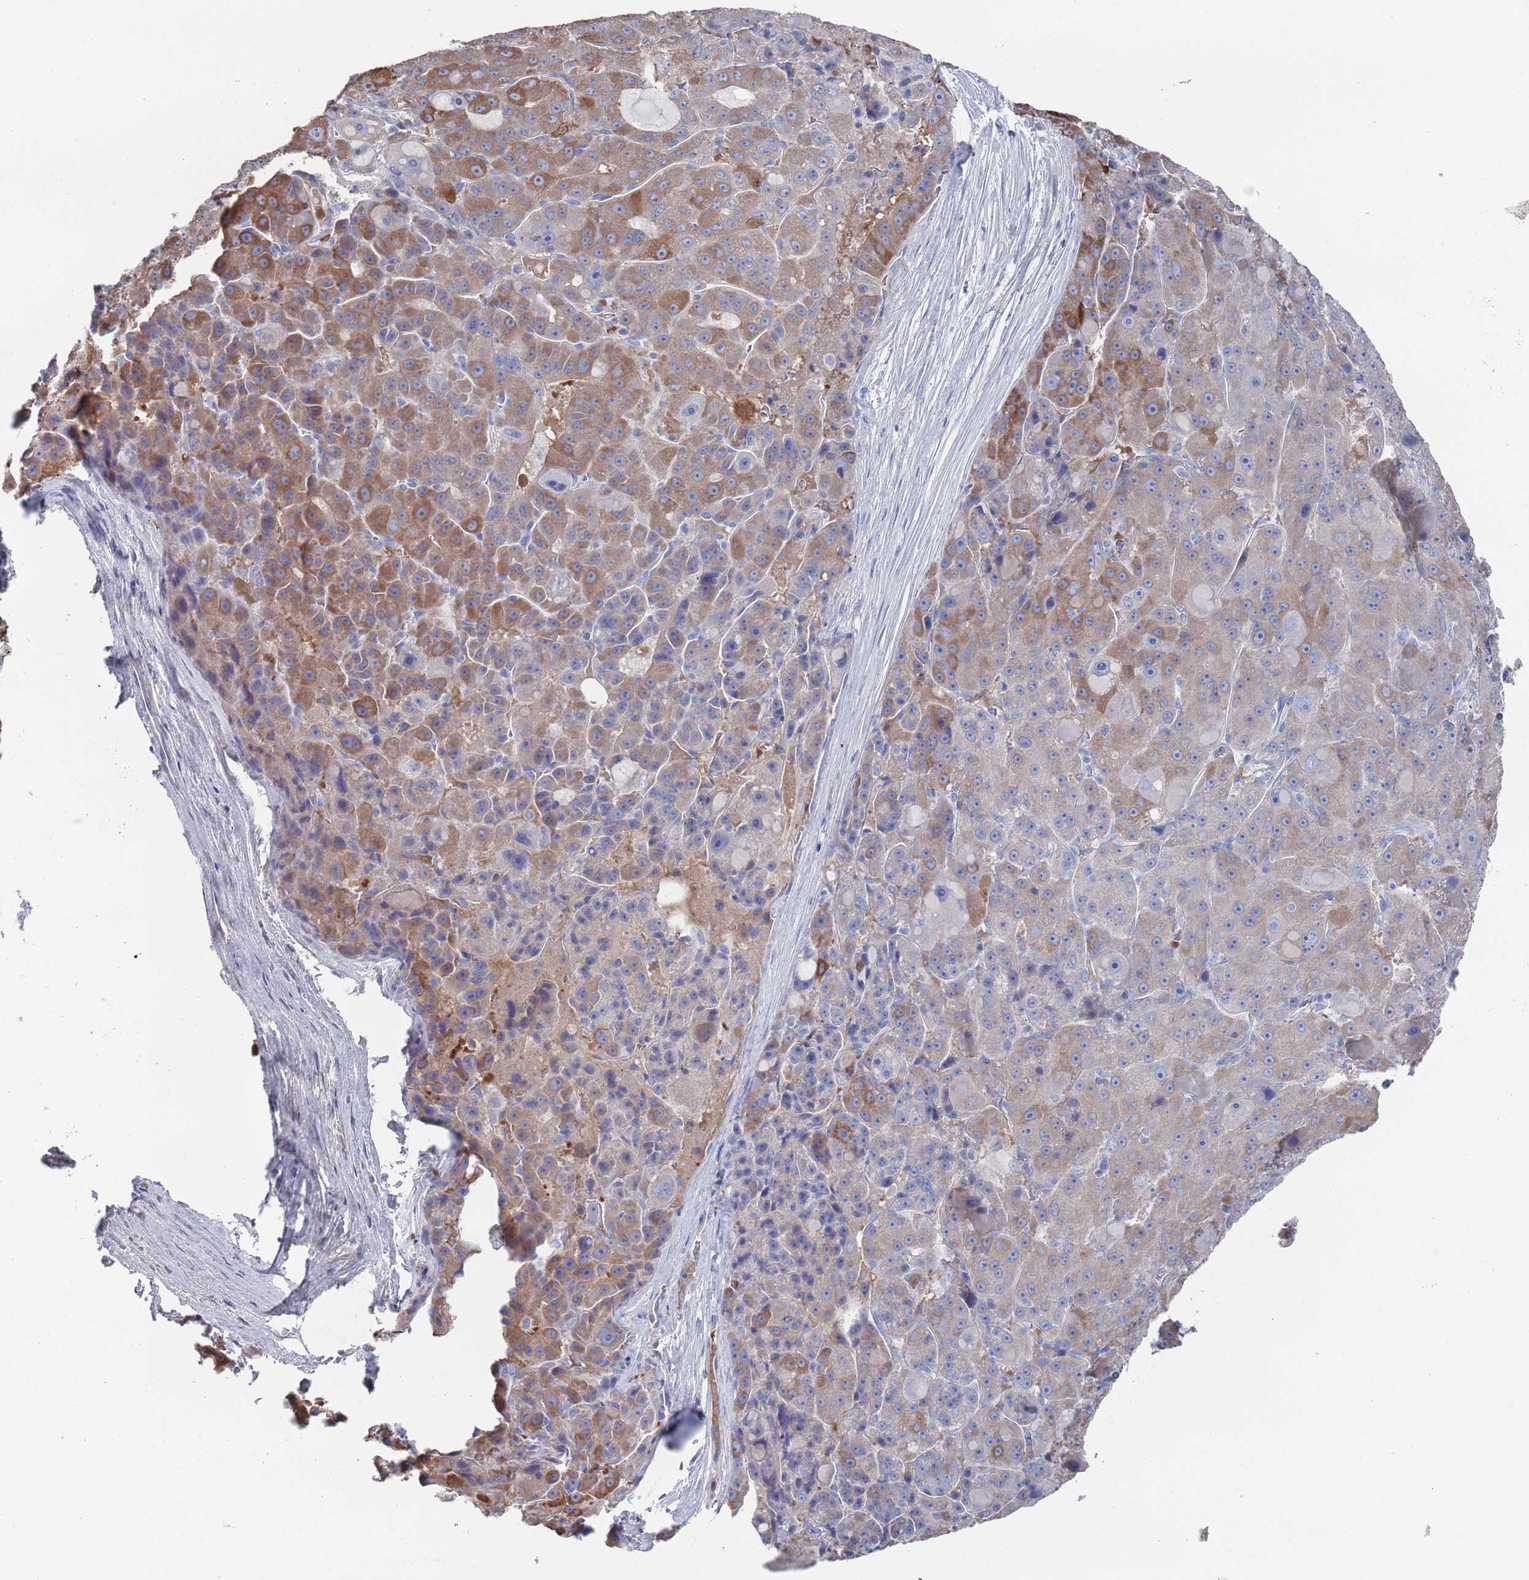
{"staining": {"intensity": "moderate", "quantity": "25%-75%", "location": "cytoplasmic/membranous"}, "tissue": "liver cancer", "cell_type": "Tumor cells", "image_type": "cancer", "snomed": [{"axis": "morphology", "description": "Carcinoma, Hepatocellular, NOS"}, {"axis": "topography", "description": "Liver"}], "caption": "Liver cancer (hepatocellular carcinoma) stained for a protein (brown) demonstrates moderate cytoplasmic/membranous positive positivity in about 25%-75% of tumor cells.", "gene": "TMCO3", "patient": {"sex": "male", "age": 76}}